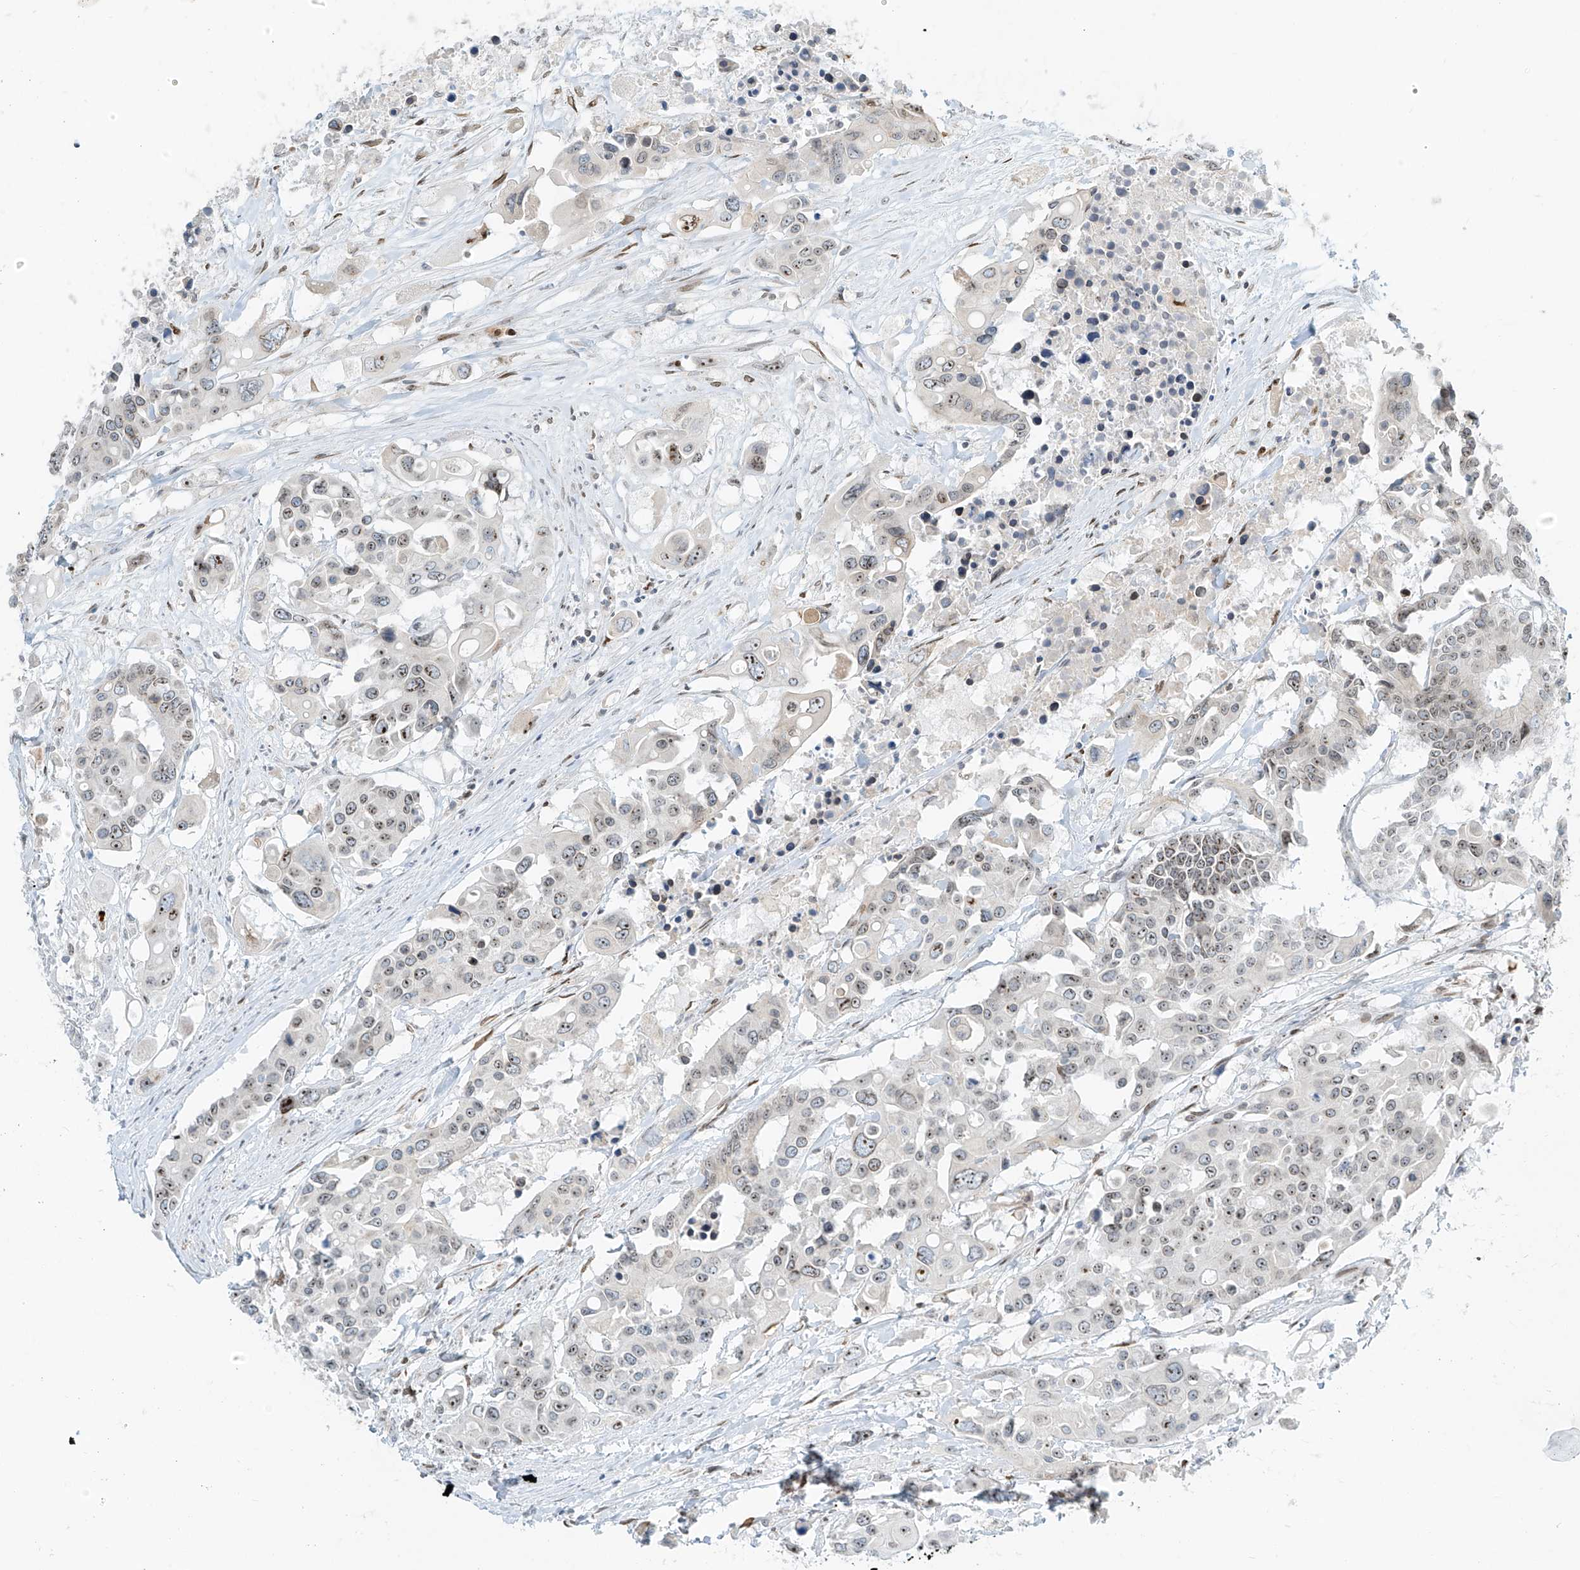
{"staining": {"intensity": "moderate", "quantity": "25%-75%", "location": "nuclear"}, "tissue": "colorectal cancer", "cell_type": "Tumor cells", "image_type": "cancer", "snomed": [{"axis": "morphology", "description": "Adenocarcinoma, NOS"}, {"axis": "topography", "description": "Colon"}], "caption": "Brown immunohistochemical staining in colorectal cancer demonstrates moderate nuclear staining in approximately 25%-75% of tumor cells.", "gene": "SAMD15", "patient": {"sex": "male", "age": 77}}